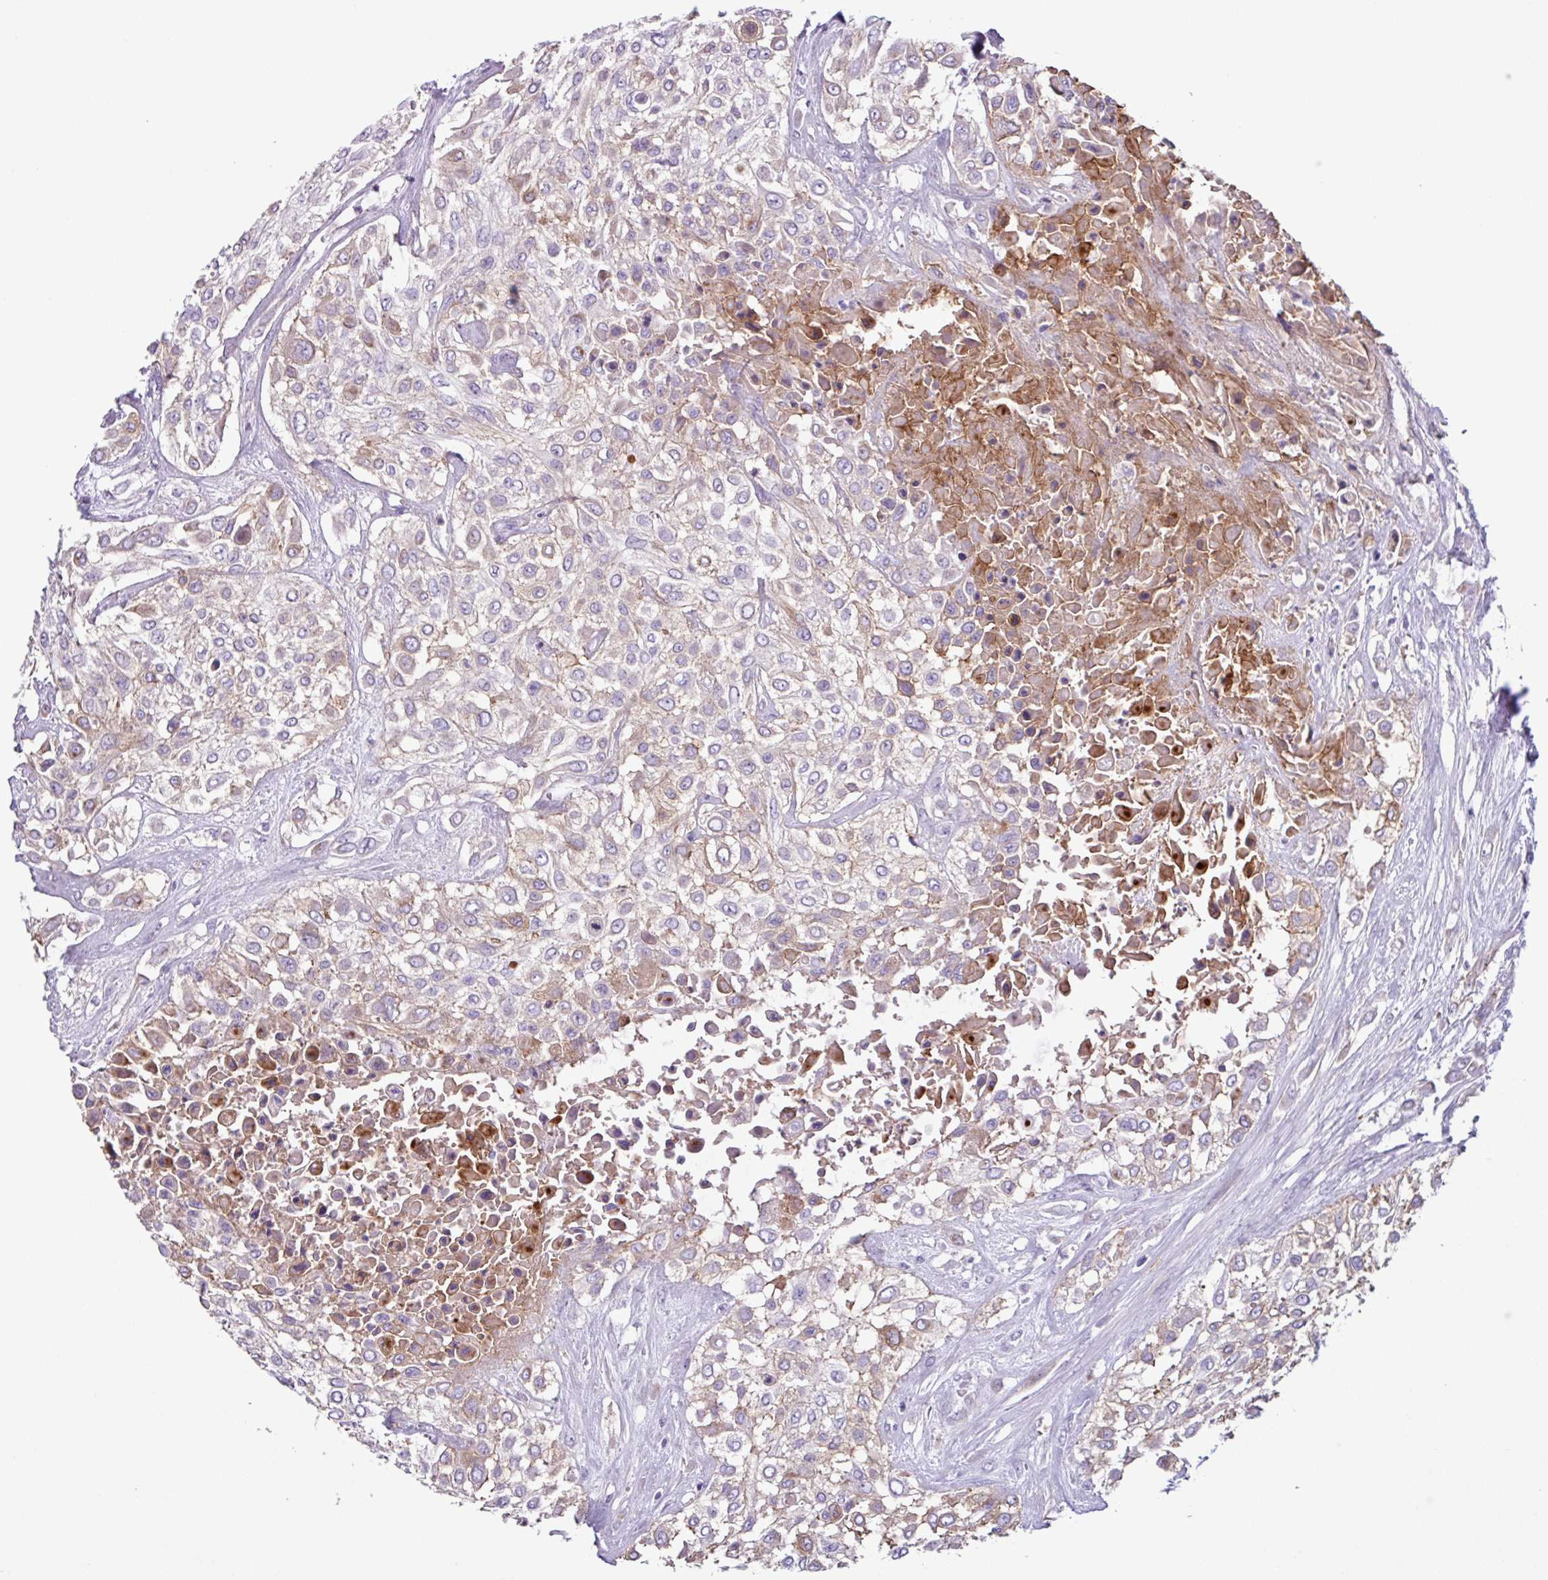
{"staining": {"intensity": "moderate", "quantity": "<25%", "location": "cytoplasmic/membranous"}, "tissue": "urothelial cancer", "cell_type": "Tumor cells", "image_type": "cancer", "snomed": [{"axis": "morphology", "description": "Urothelial carcinoma, High grade"}, {"axis": "topography", "description": "Urinary bladder"}], "caption": "Immunohistochemistry (IHC) of high-grade urothelial carcinoma shows low levels of moderate cytoplasmic/membranous positivity in about <25% of tumor cells. (Brightfield microscopy of DAB IHC at high magnification).", "gene": "CYSTM1", "patient": {"sex": "male", "age": 57}}